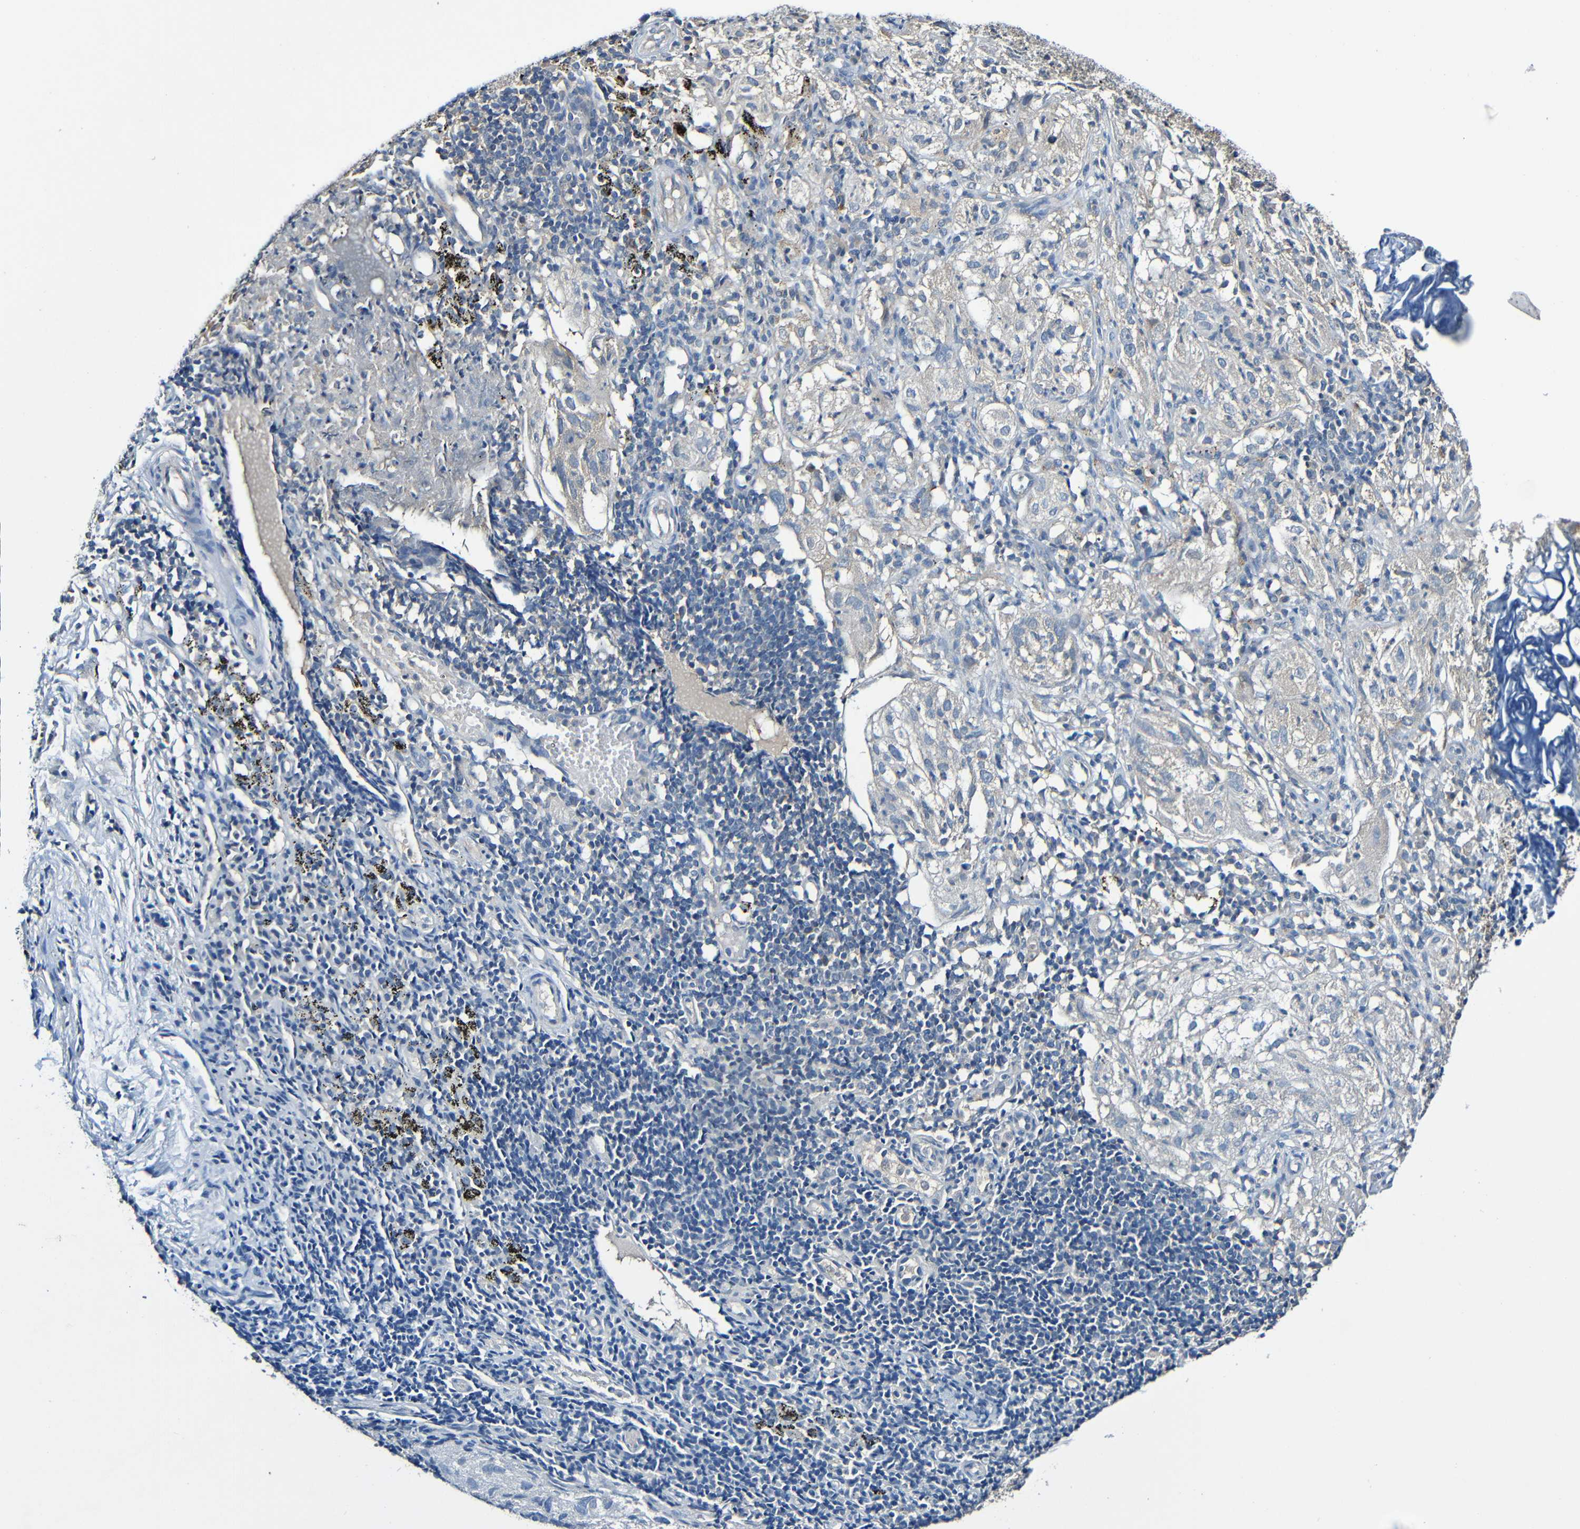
{"staining": {"intensity": "negative", "quantity": "none", "location": "none"}, "tissue": "lung cancer", "cell_type": "Tumor cells", "image_type": "cancer", "snomed": [{"axis": "morphology", "description": "Inflammation, NOS"}, {"axis": "morphology", "description": "Squamous cell carcinoma, NOS"}, {"axis": "topography", "description": "Lymph node"}, {"axis": "topography", "description": "Soft tissue"}, {"axis": "topography", "description": "Lung"}], "caption": "Lung squamous cell carcinoma stained for a protein using immunohistochemistry (IHC) exhibits no staining tumor cells.", "gene": "LRRC70", "patient": {"sex": "male", "age": 66}}